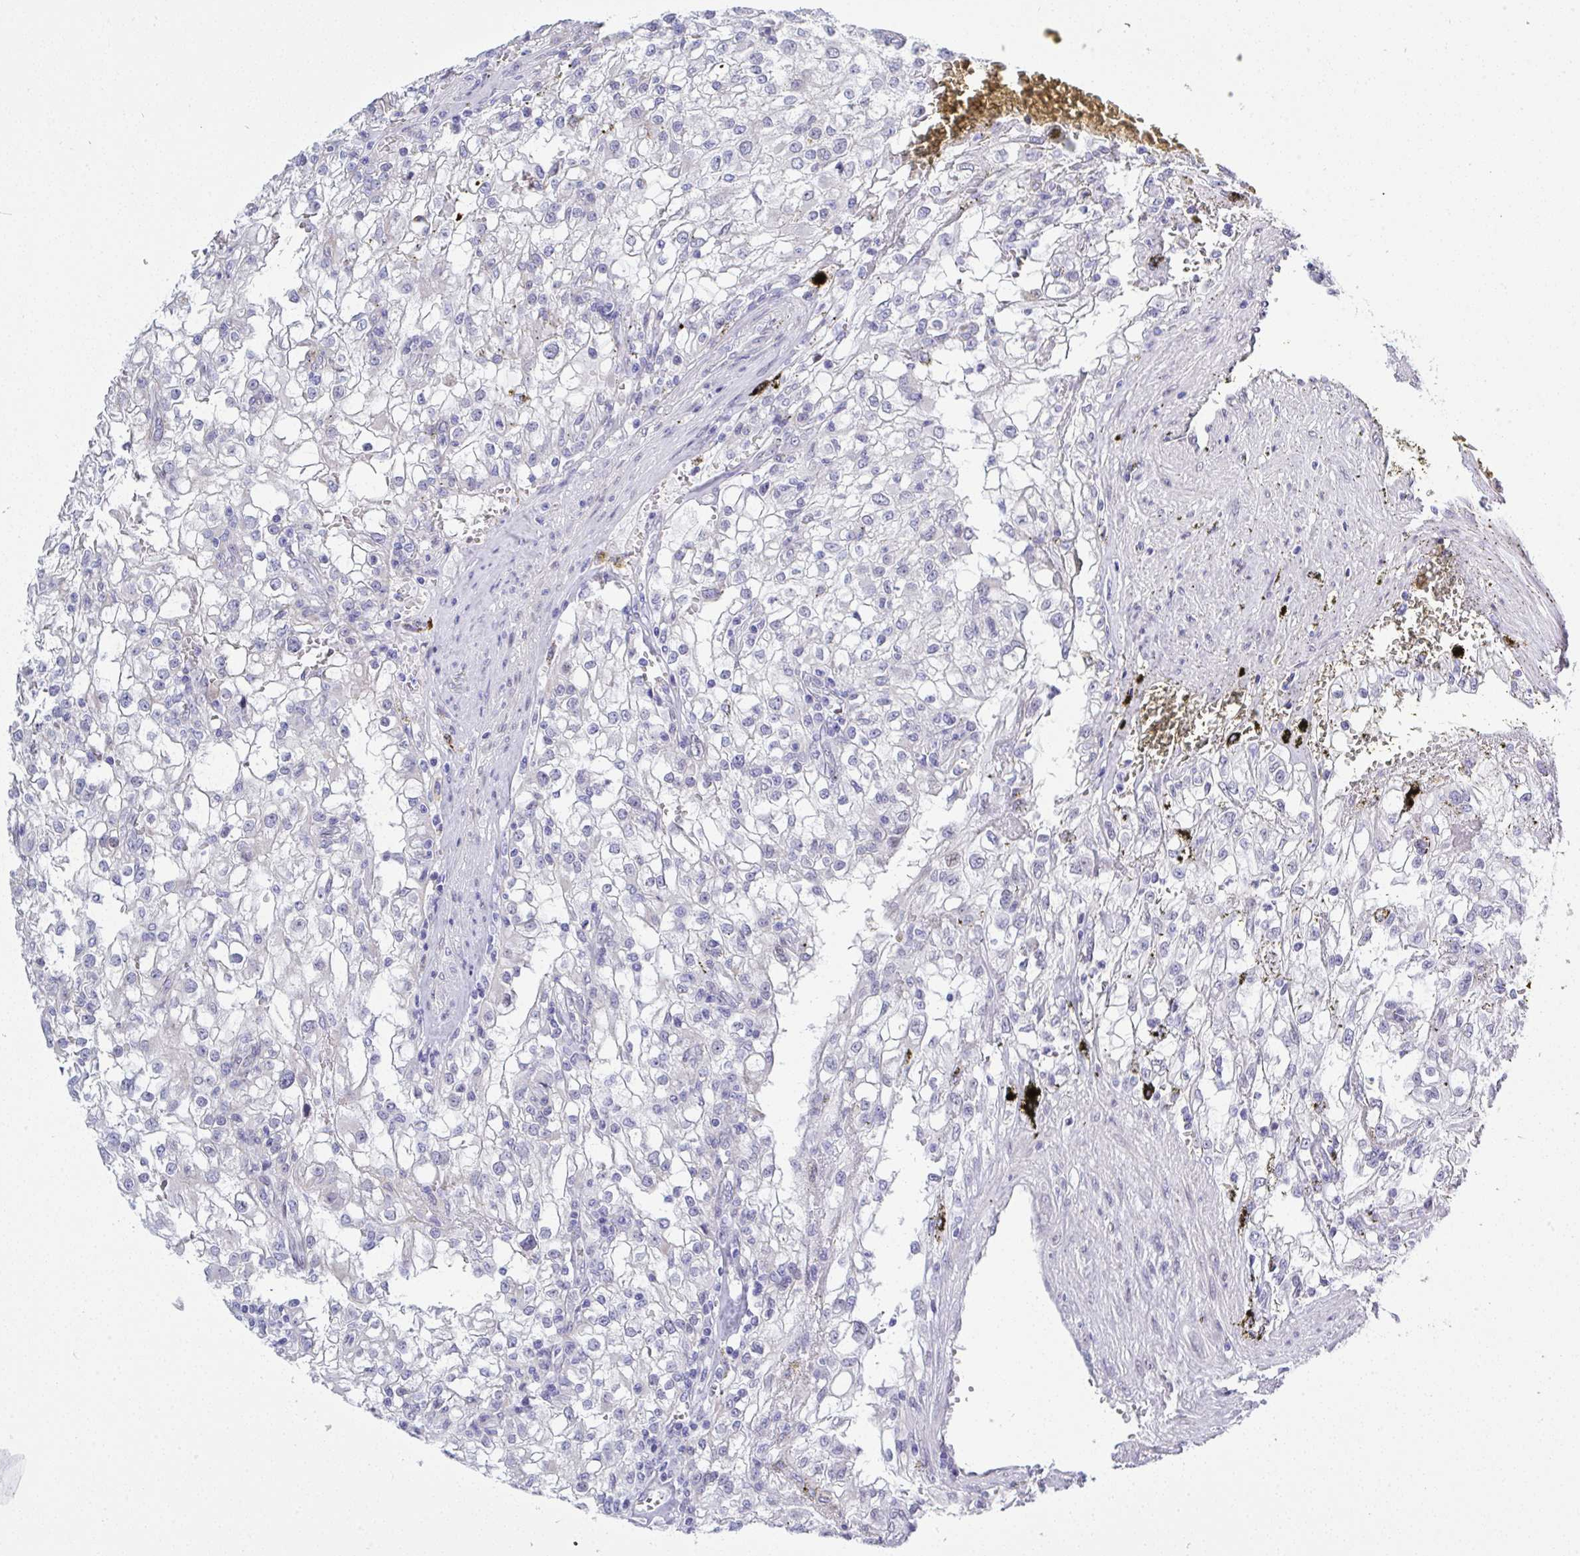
{"staining": {"intensity": "negative", "quantity": "none", "location": "none"}, "tissue": "renal cancer", "cell_type": "Tumor cells", "image_type": "cancer", "snomed": [{"axis": "morphology", "description": "Adenocarcinoma, NOS"}, {"axis": "topography", "description": "Kidney"}], "caption": "IHC histopathology image of human renal adenocarcinoma stained for a protein (brown), which displays no positivity in tumor cells.", "gene": "MFSD4A", "patient": {"sex": "female", "age": 74}}